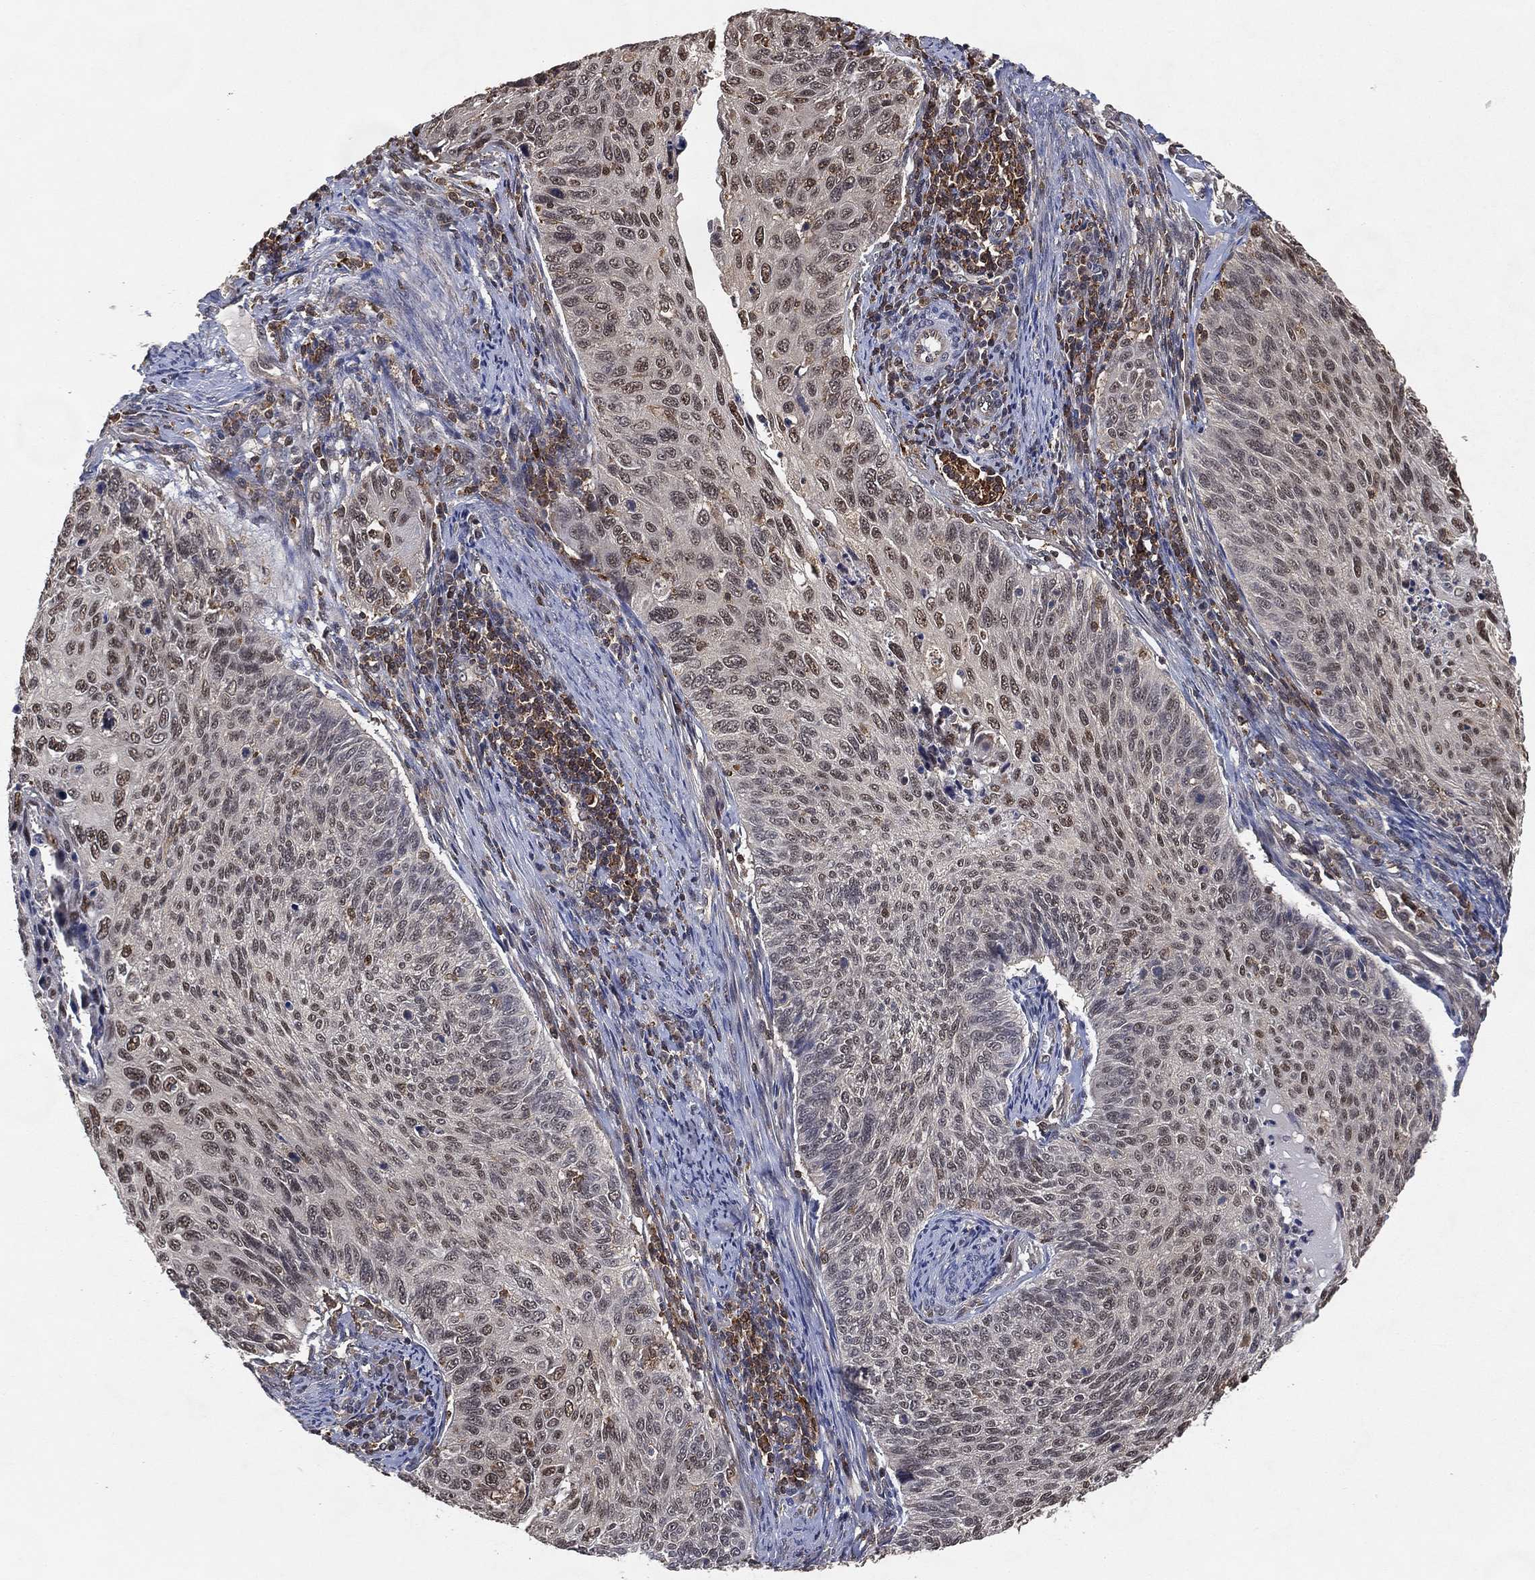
{"staining": {"intensity": "moderate", "quantity": "<25%", "location": "nuclear"}, "tissue": "cervical cancer", "cell_type": "Tumor cells", "image_type": "cancer", "snomed": [{"axis": "morphology", "description": "Squamous cell carcinoma, NOS"}, {"axis": "topography", "description": "Cervix"}], "caption": "Immunohistochemistry of human cervical cancer exhibits low levels of moderate nuclear expression in approximately <25% of tumor cells. (Brightfield microscopy of DAB IHC at high magnification).", "gene": "WDR26", "patient": {"sex": "female", "age": 70}}